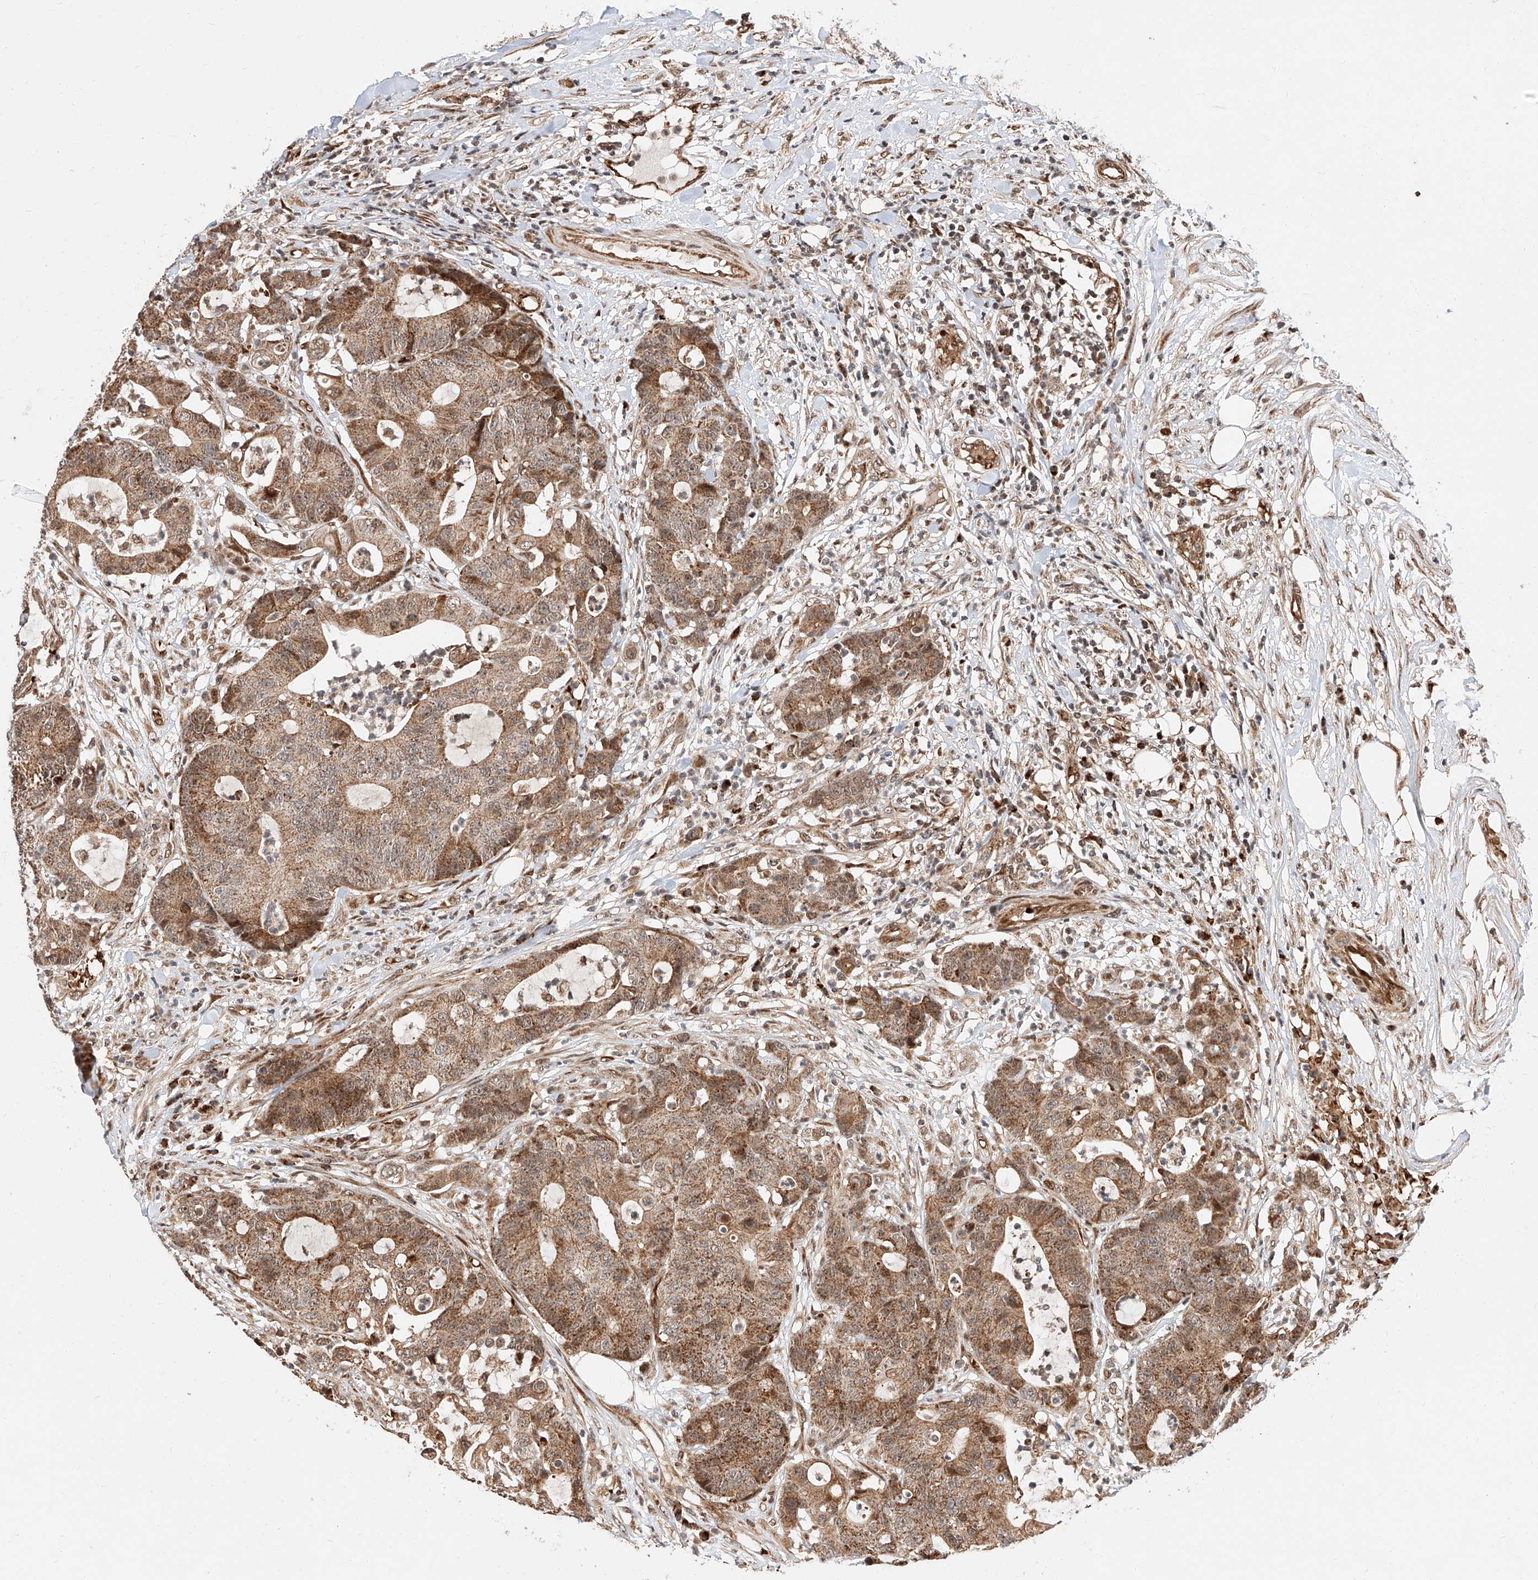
{"staining": {"intensity": "moderate", "quantity": ">75%", "location": "cytoplasmic/membranous,nuclear"}, "tissue": "colorectal cancer", "cell_type": "Tumor cells", "image_type": "cancer", "snomed": [{"axis": "morphology", "description": "Adenocarcinoma, NOS"}, {"axis": "topography", "description": "Colon"}], "caption": "A micrograph of human adenocarcinoma (colorectal) stained for a protein demonstrates moderate cytoplasmic/membranous and nuclear brown staining in tumor cells.", "gene": "THTPA", "patient": {"sex": "female", "age": 84}}